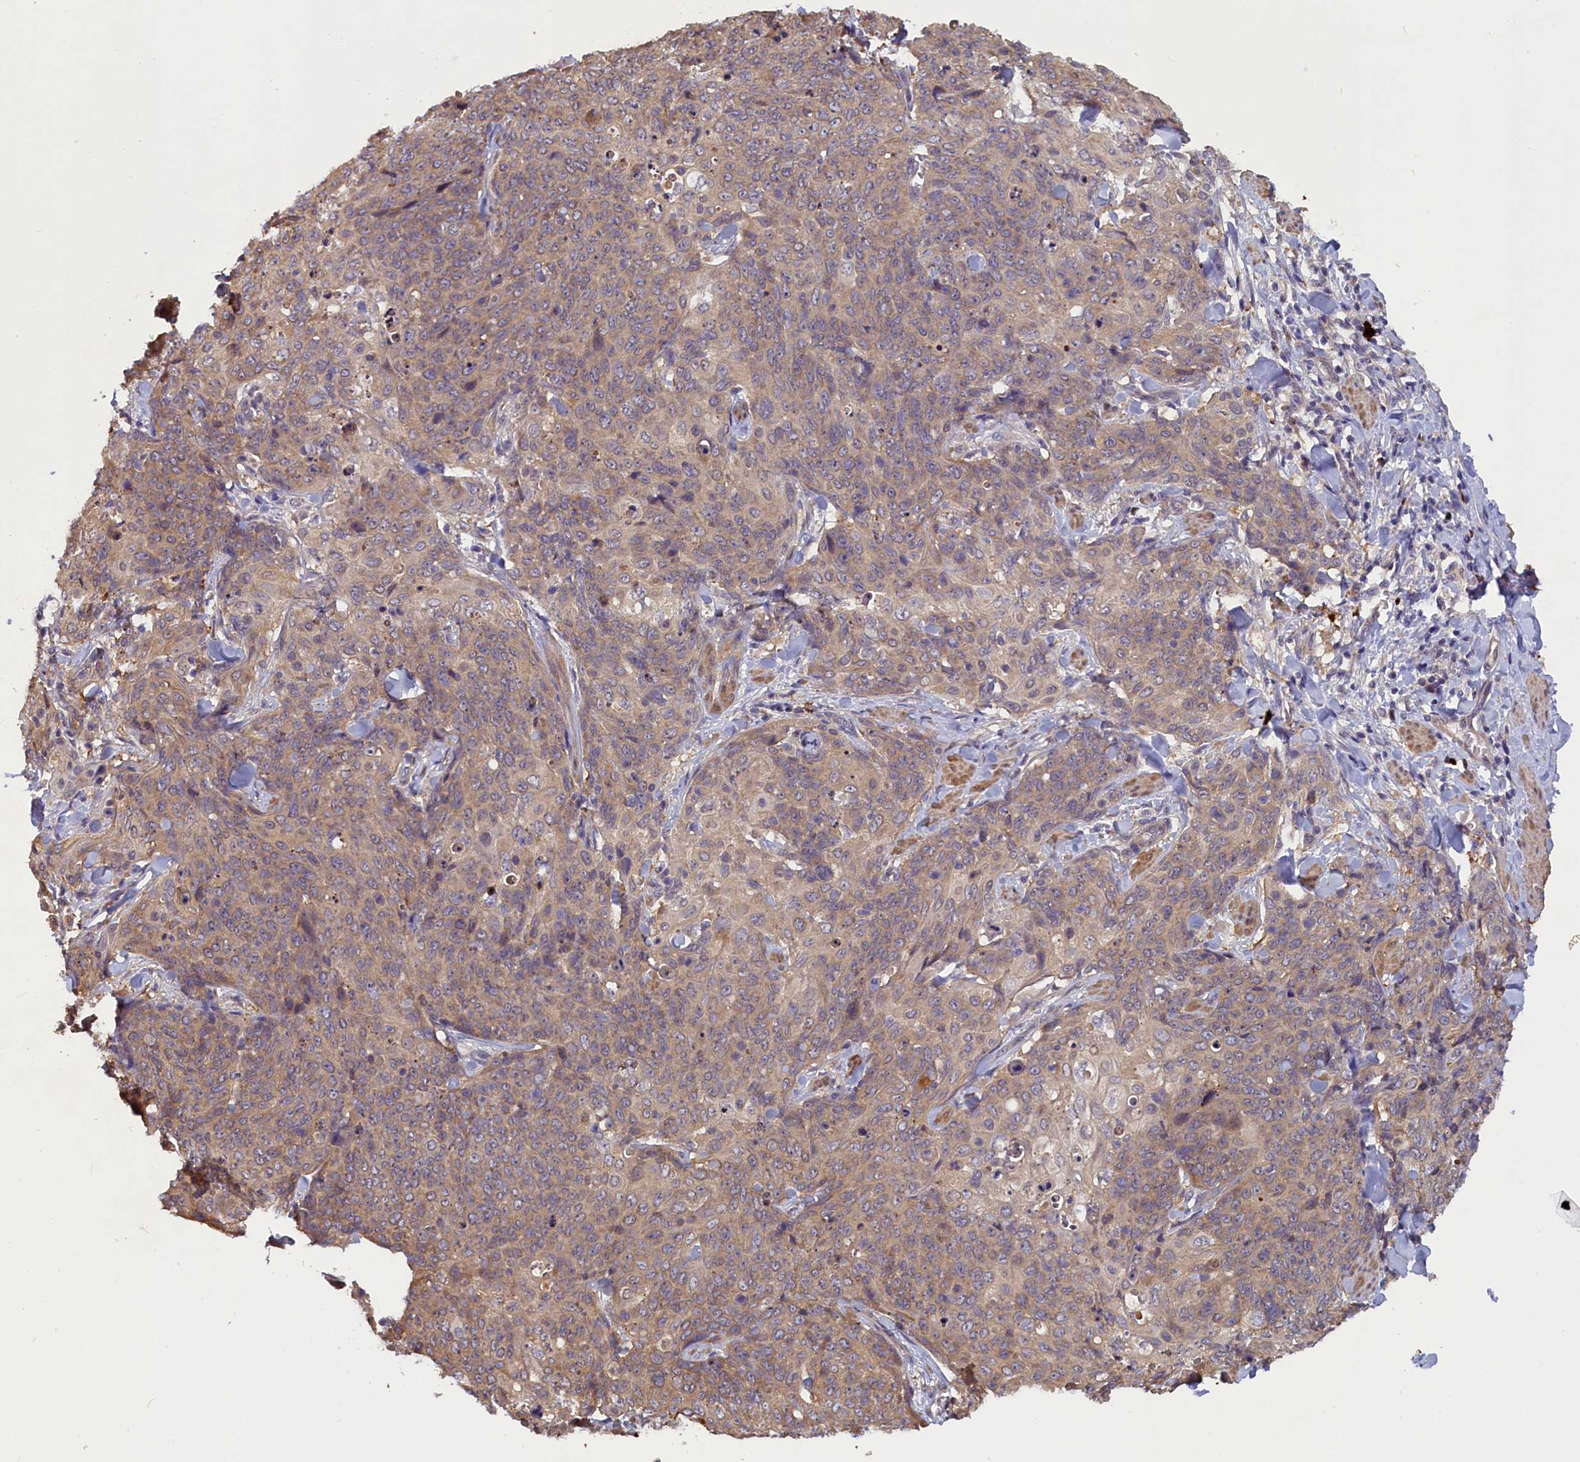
{"staining": {"intensity": "weak", "quantity": "25%-75%", "location": "cytoplasmic/membranous"}, "tissue": "skin cancer", "cell_type": "Tumor cells", "image_type": "cancer", "snomed": [{"axis": "morphology", "description": "Squamous cell carcinoma, NOS"}, {"axis": "topography", "description": "Skin"}, {"axis": "topography", "description": "Vulva"}], "caption": "A brown stain labels weak cytoplasmic/membranous positivity of a protein in skin cancer (squamous cell carcinoma) tumor cells. (DAB = brown stain, brightfield microscopy at high magnification).", "gene": "CCDC9B", "patient": {"sex": "female", "age": 85}}